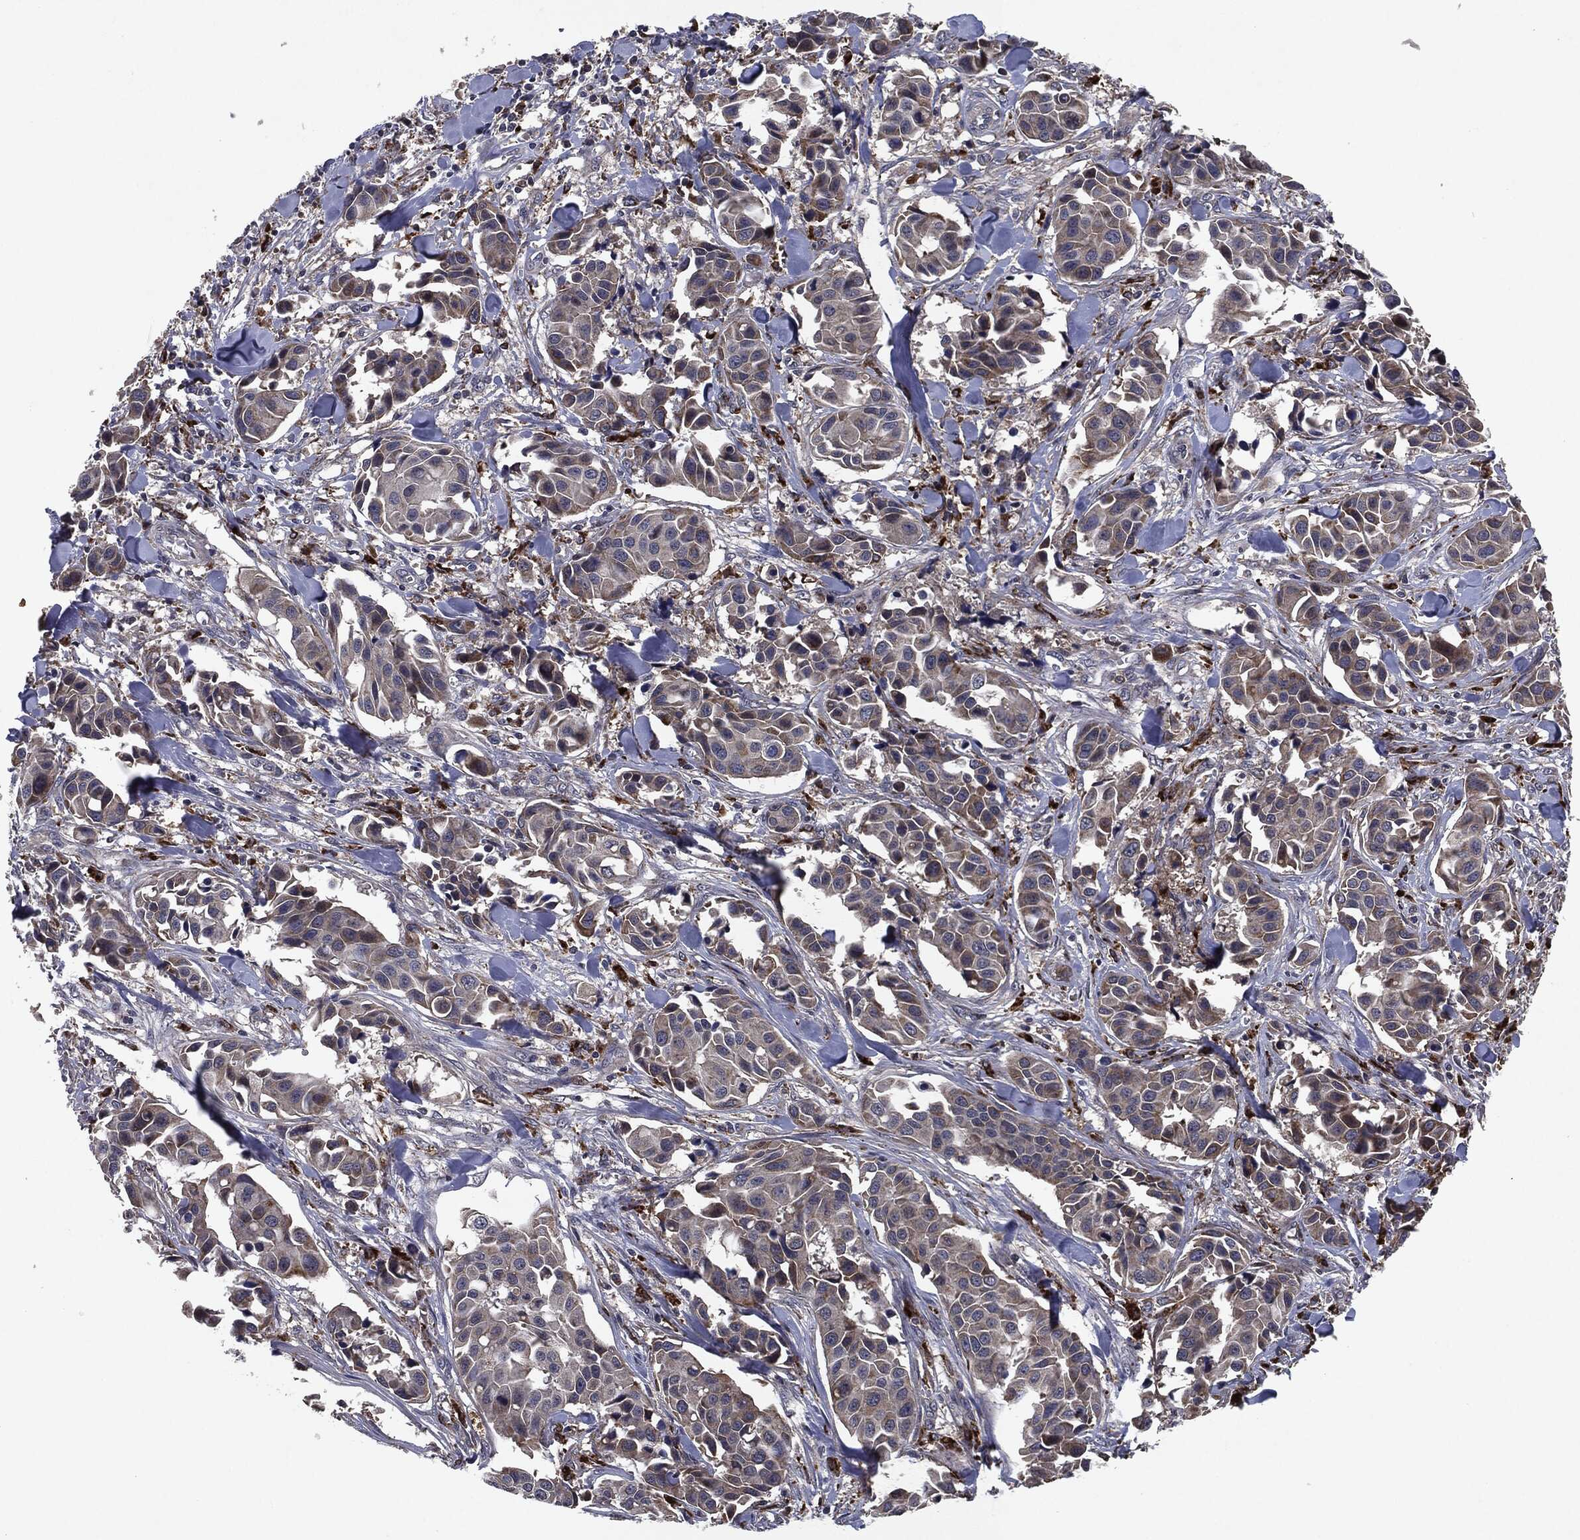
{"staining": {"intensity": "weak", "quantity": "25%-75%", "location": "cytoplasmic/membranous"}, "tissue": "head and neck cancer", "cell_type": "Tumor cells", "image_type": "cancer", "snomed": [{"axis": "morphology", "description": "Adenocarcinoma, NOS"}, {"axis": "topography", "description": "Head-Neck"}], "caption": "A high-resolution image shows IHC staining of head and neck adenocarcinoma, which demonstrates weak cytoplasmic/membranous staining in approximately 25%-75% of tumor cells. The staining was performed using DAB (3,3'-diaminobenzidine), with brown indicating positive protein expression. Nuclei are stained blue with hematoxylin.", "gene": "SLC31A2", "patient": {"sex": "male", "age": 76}}